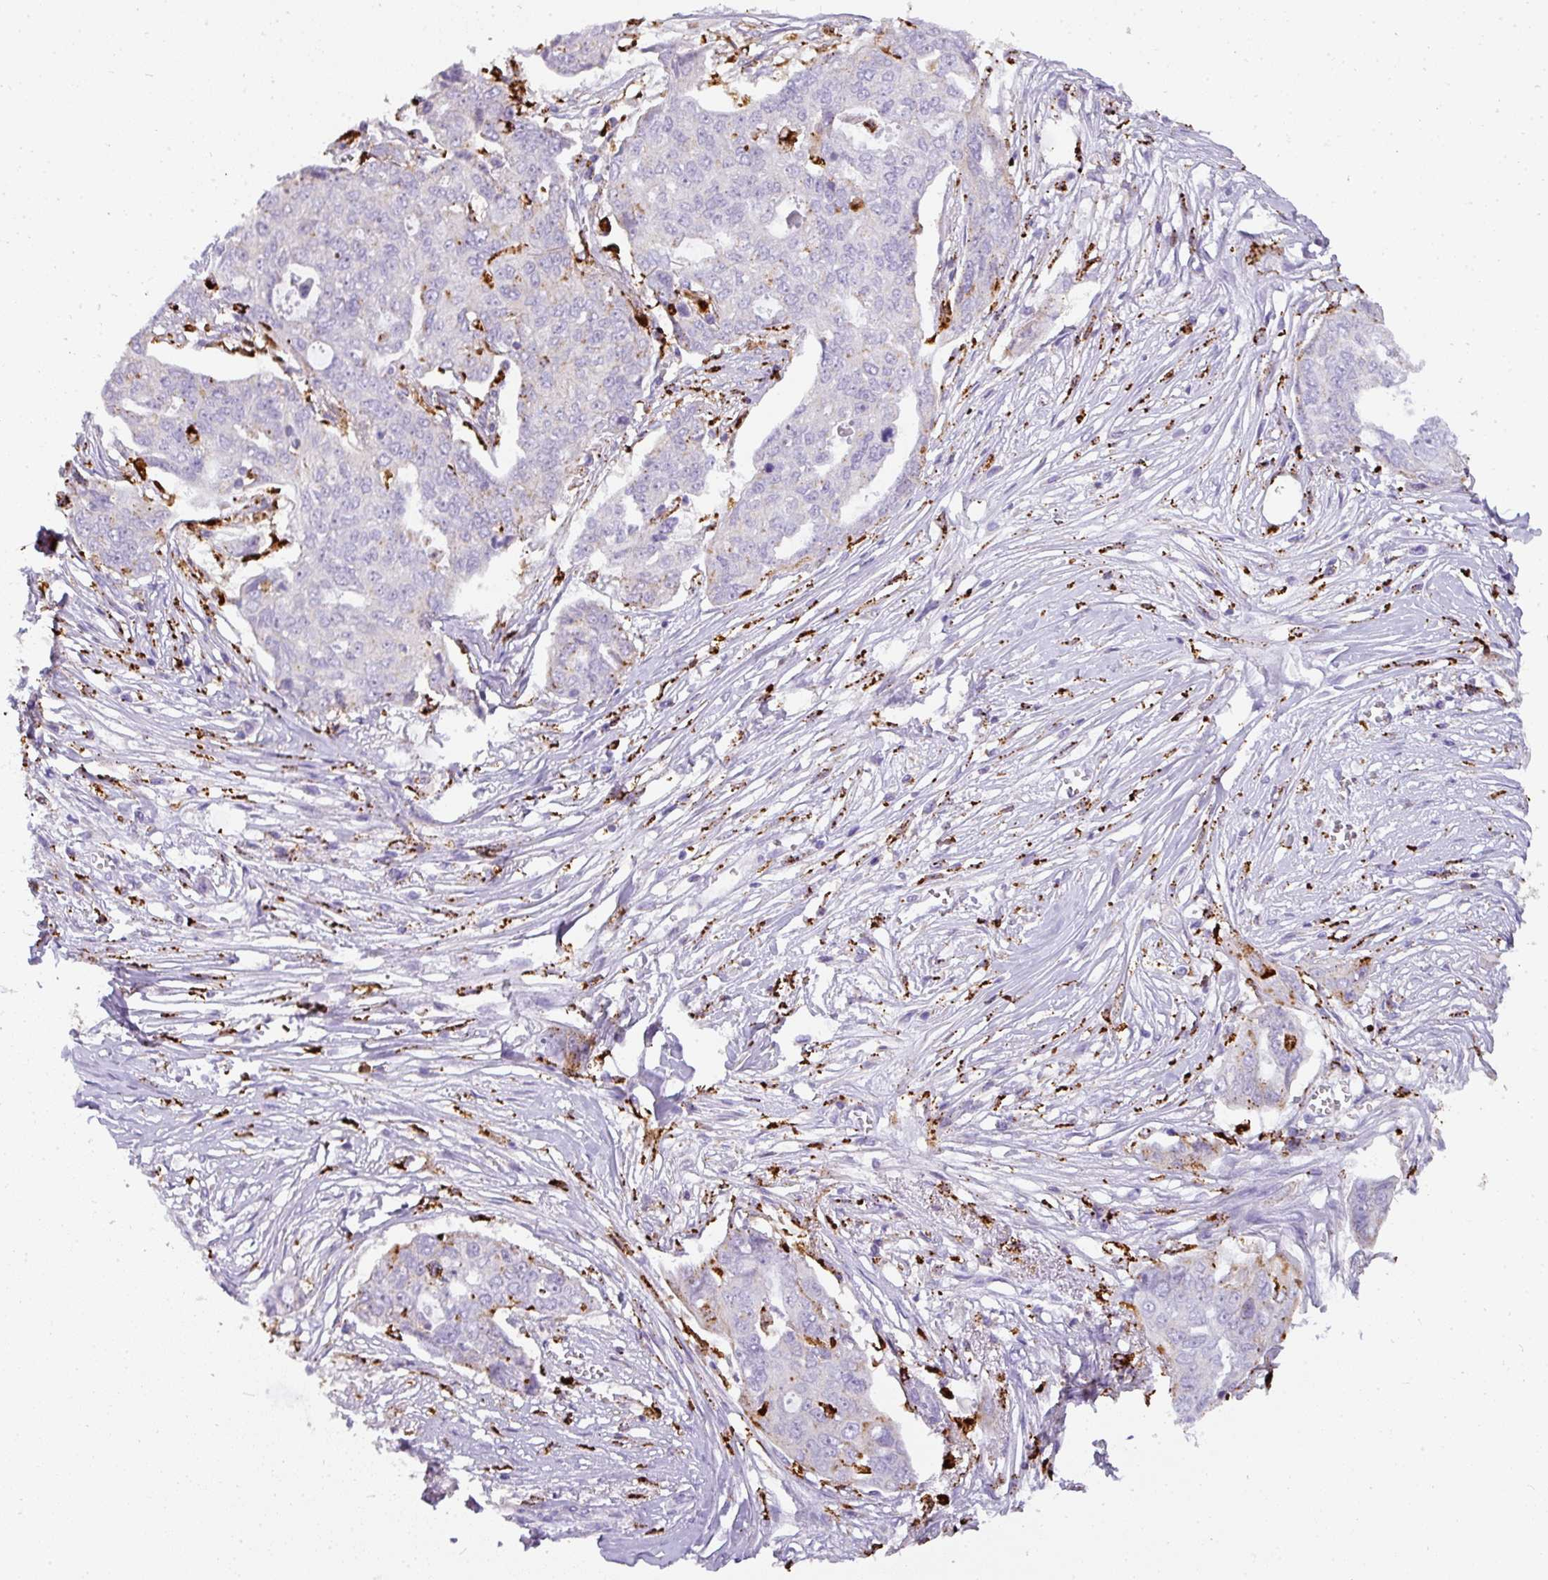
{"staining": {"intensity": "negative", "quantity": "none", "location": "none"}, "tissue": "ovarian cancer", "cell_type": "Tumor cells", "image_type": "cancer", "snomed": [{"axis": "morphology", "description": "Carcinoma, endometroid"}, {"axis": "topography", "description": "Ovary"}], "caption": "Immunohistochemical staining of ovarian cancer (endometroid carcinoma) exhibits no significant staining in tumor cells.", "gene": "MMACHC", "patient": {"sex": "female", "age": 70}}